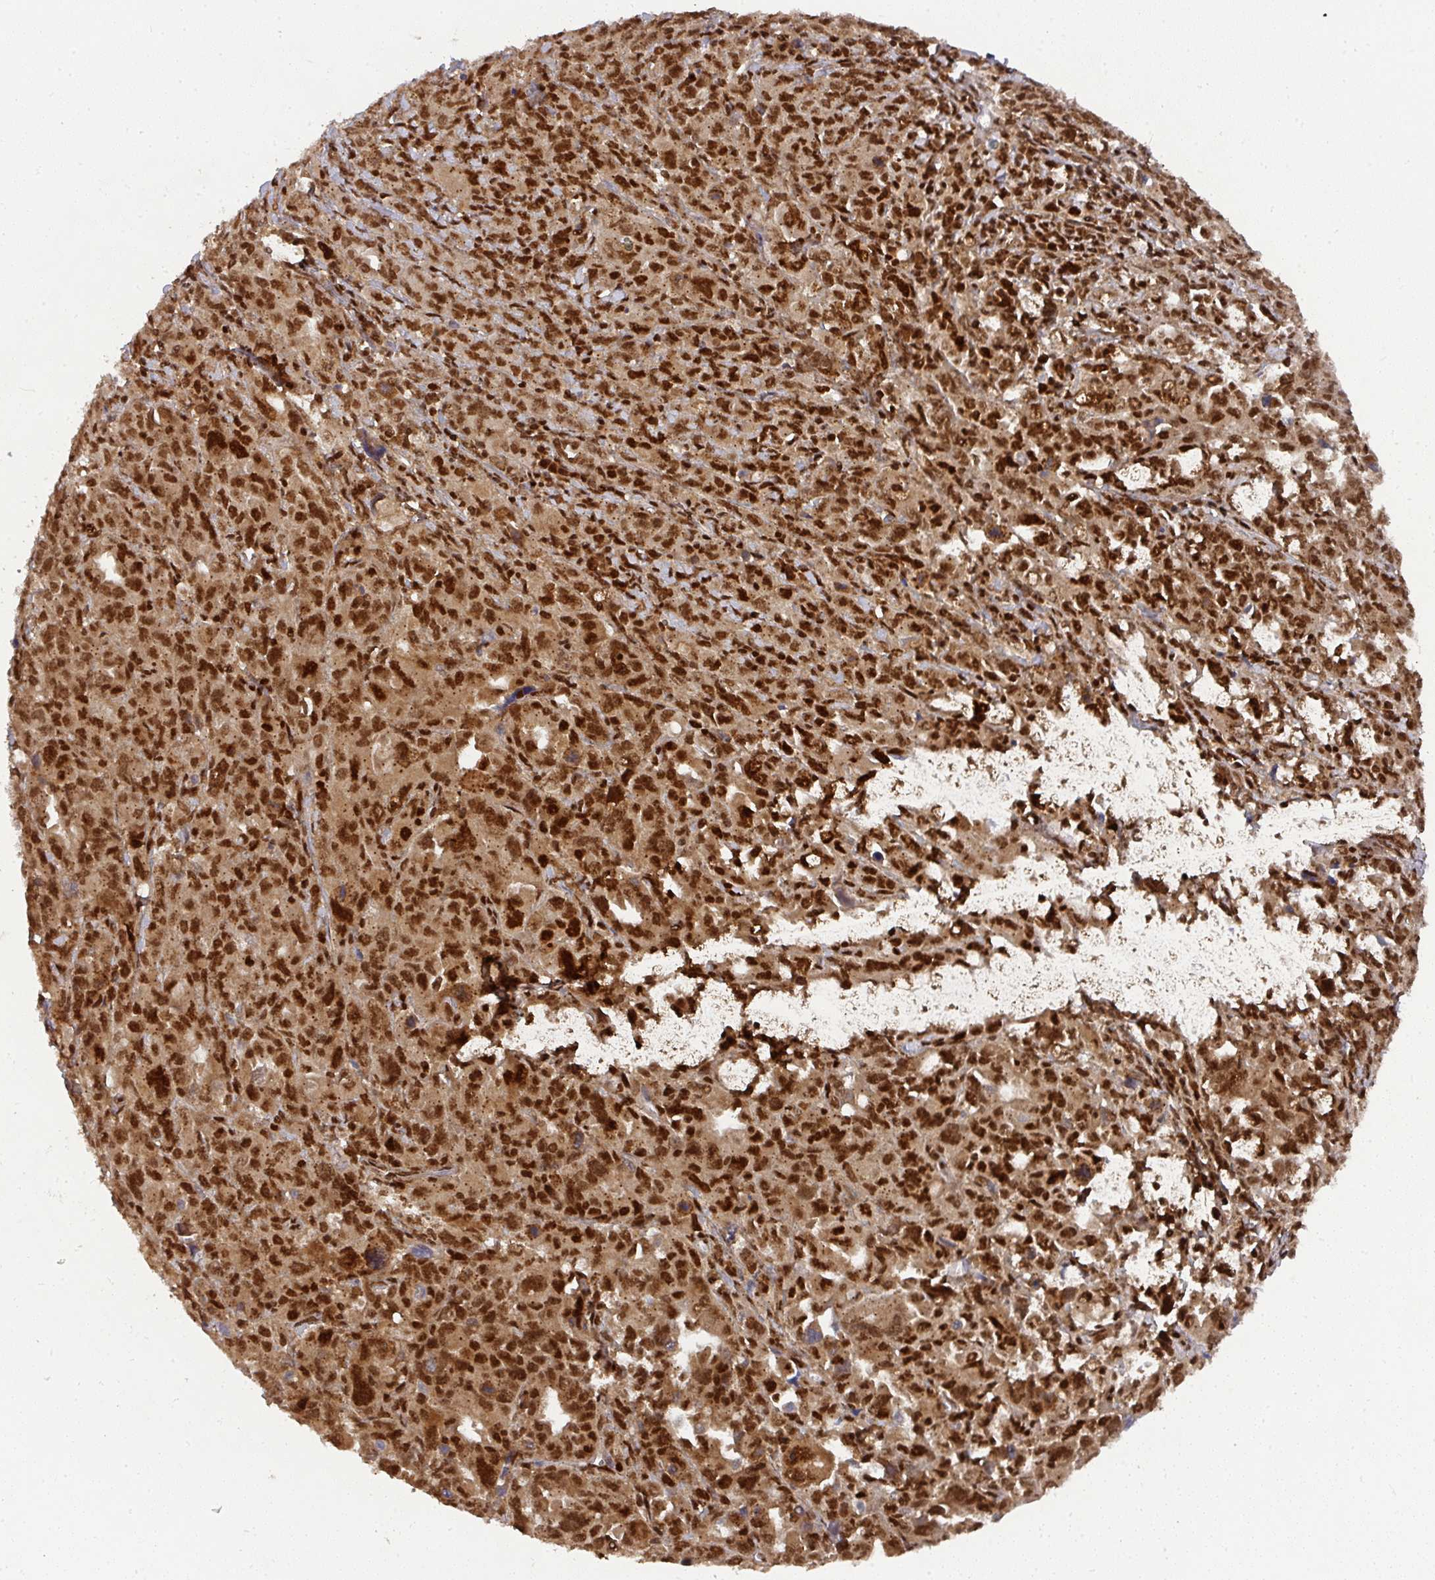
{"staining": {"intensity": "strong", "quantity": ">75%", "location": "cytoplasmic/membranous,nuclear"}, "tissue": "ovarian cancer", "cell_type": "Tumor cells", "image_type": "cancer", "snomed": [{"axis": "morphology", "description": "Adenocarcinoma, NOS"}, {"axis": "morphology", "description": "Carcinoma, endometroid"}, {"axis": "topography", "description": "Ovary"}], "caption": "There is high levels of strong cytoplasmic/membranous and nuclear expression in tumor cells of endometroid carcinoma (ovarian), as demonstrated by immunohistochemical staining (brown color).", "gene": "DIDO1", "patient": {"sex": "female", "age": 72}}